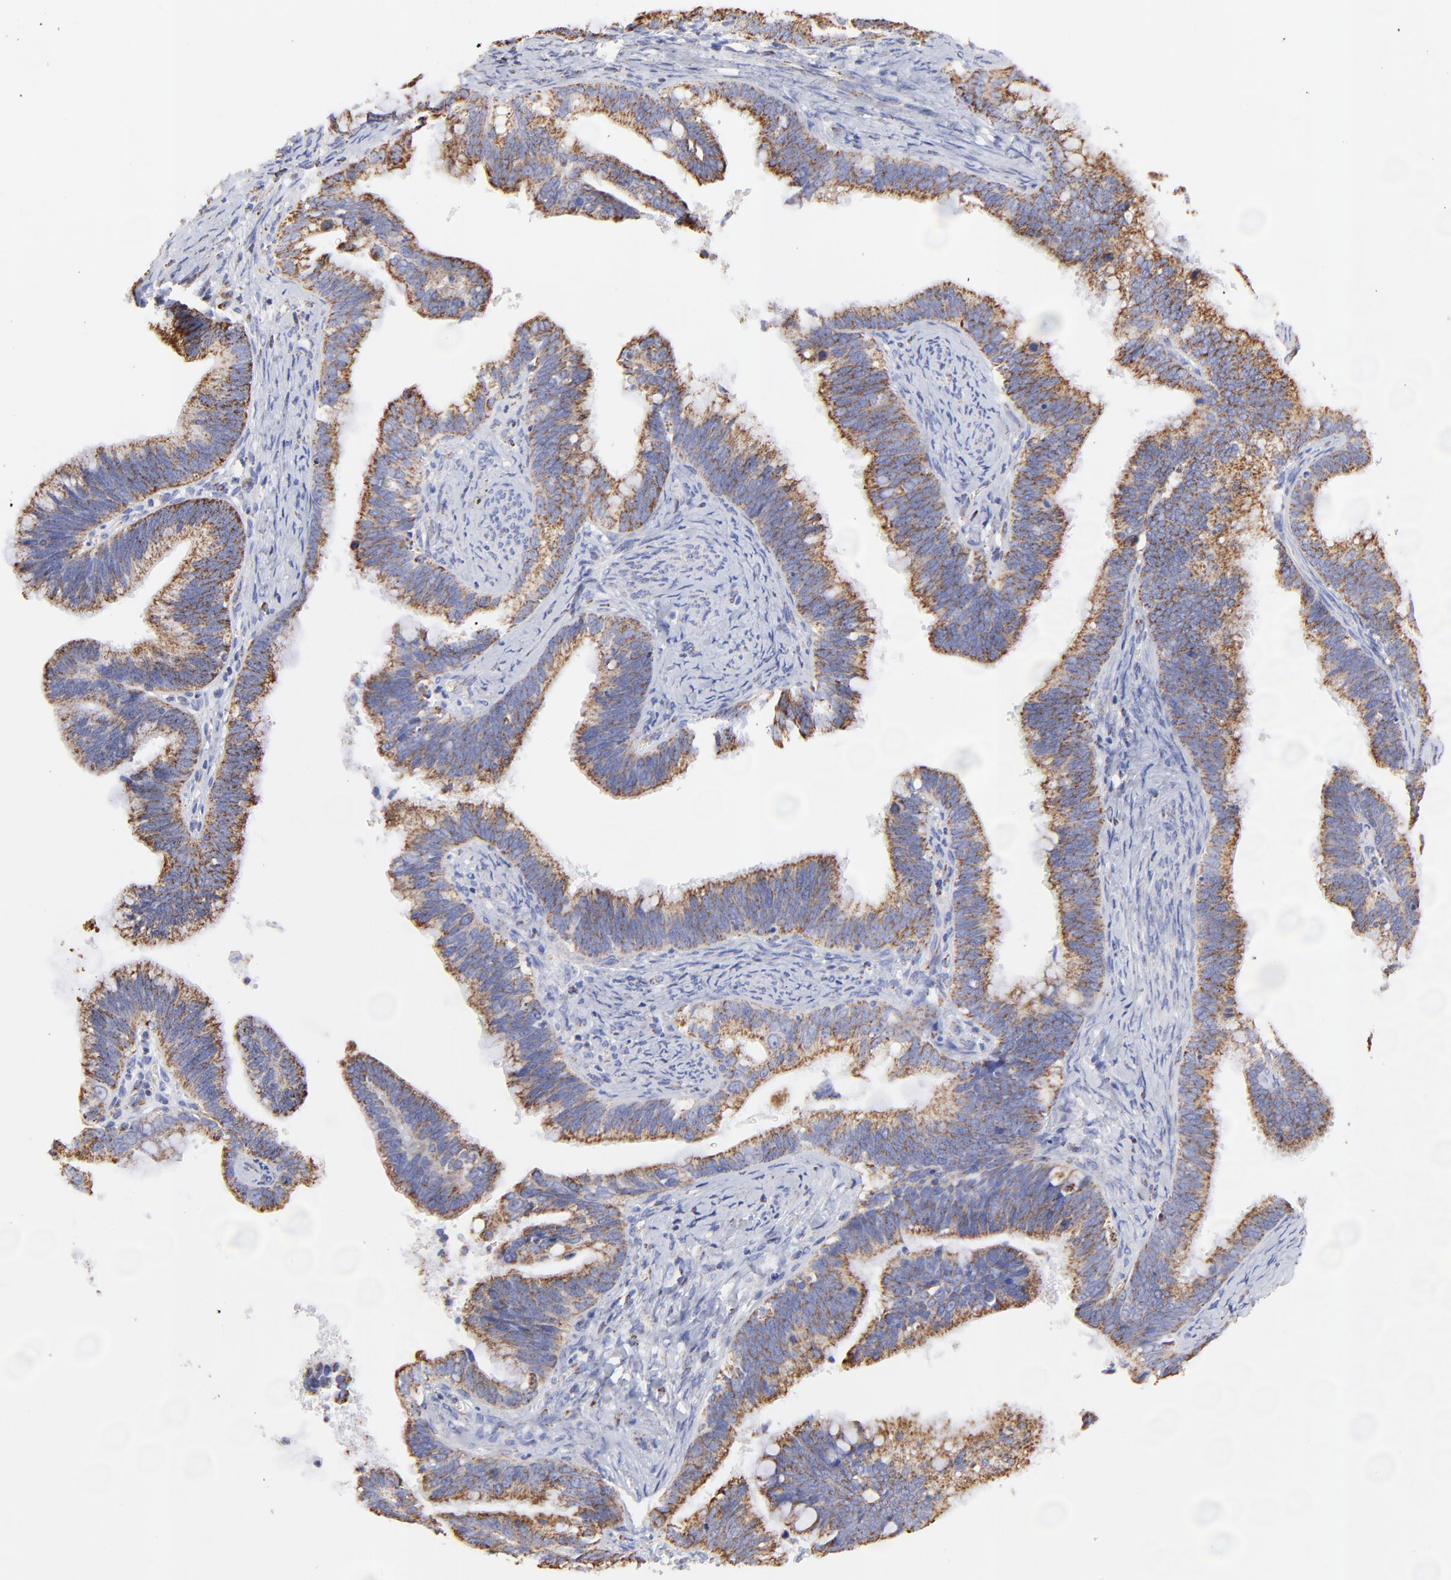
{"staining": {"intensity": "moderate", "quantity": ">75%", "location": "cytoplasmic/membranous"}, "tissue": "cervical cancer", "cell_type": "Tumor cells", "image_type": "cancer", "snomed": [{"axis": "morphology", "description": "Adenocarcinoma, NOS"}, {"axis": "topography", "description": "Cervix"}], "caption": "A histopathology image of human cervical adenocarcinoma stained for a protein displays moderate cytoplasmic/membranous brown staining in tumor cells. (IHC, brightfield microscopy, high magnification).", "gene": "COX4I1", "patient": {"sex": "female", "age": 47}}